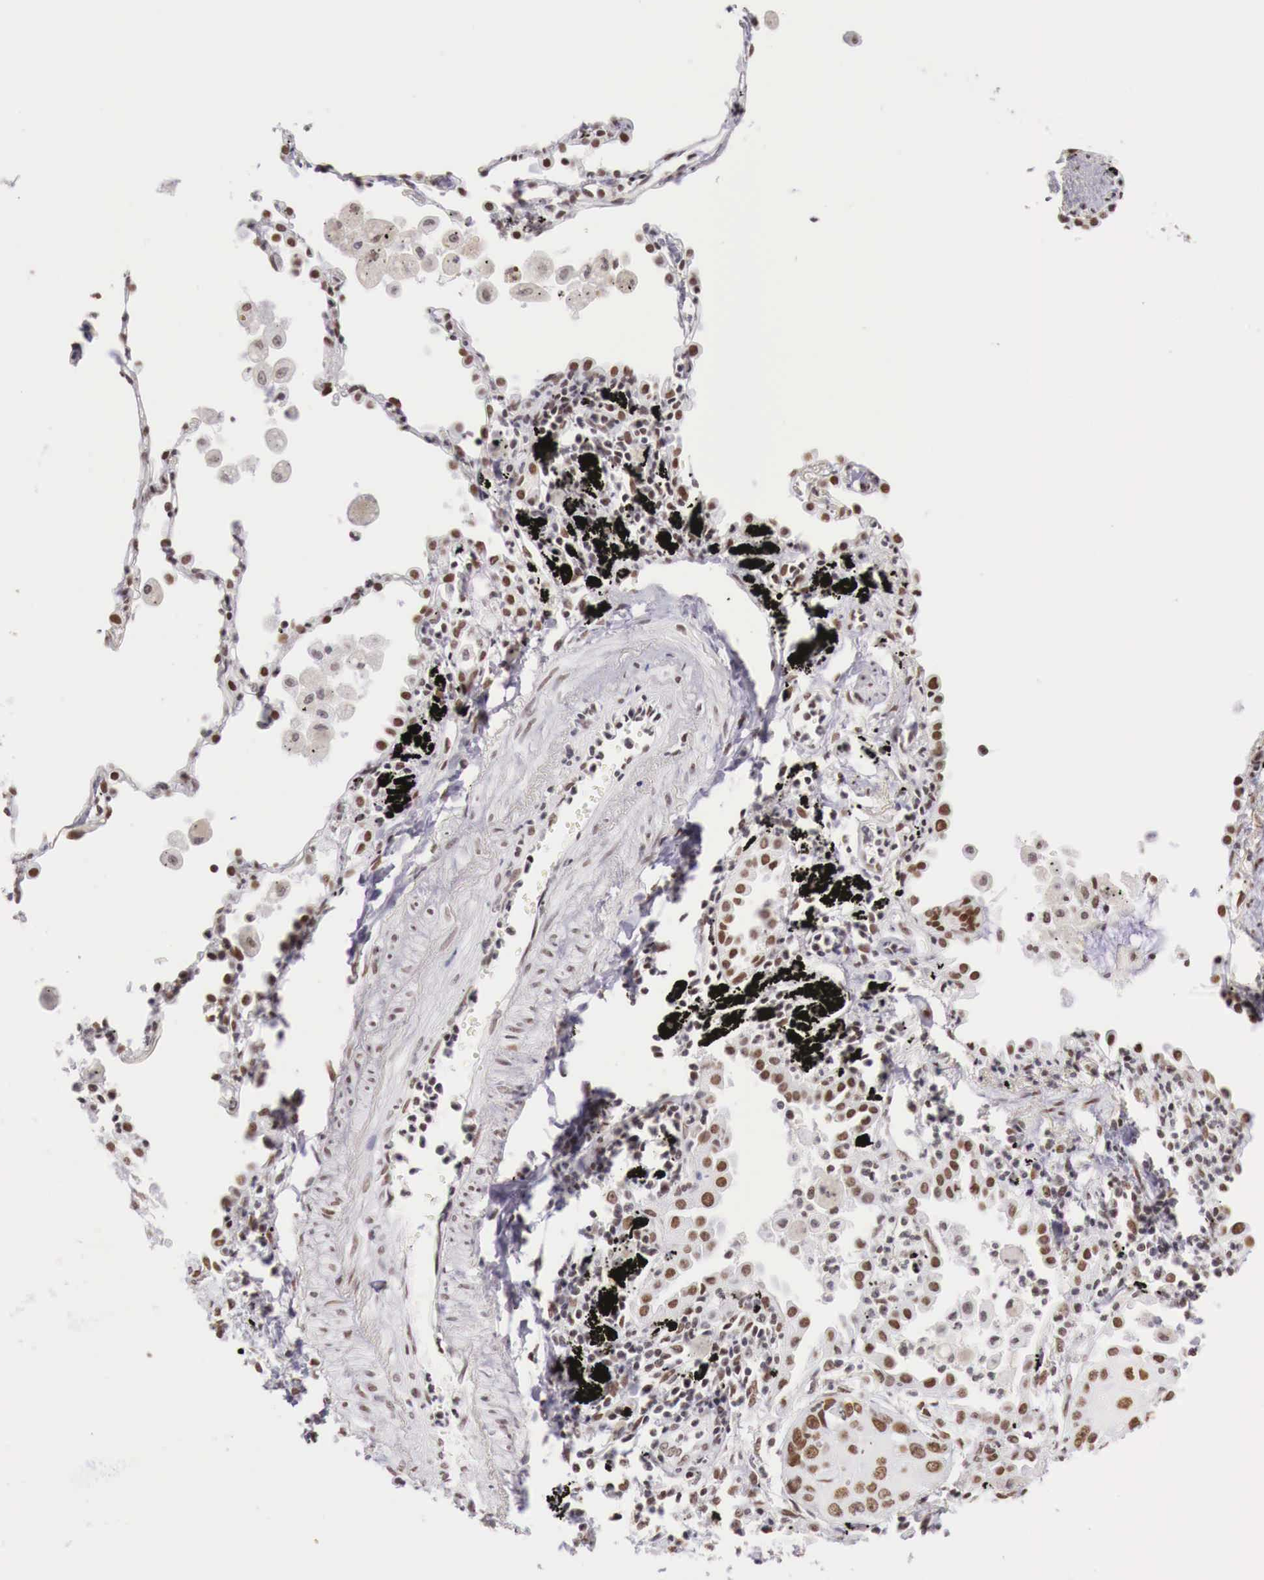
{"staining": {"intensity": "moderate", "quantity": "25%-75%", "location": "nuclear"}, "tissue": "lung cancer", "cell_type": "Tumor cells", "image_type": "cancer", "snomed": [{"axis": "morphology", "description": "Squamous cell carcinoma, NOS"}, {"axis": "topography", "description": "Lung"}], "caption": "Immunohistochemistry of human lung squamous cell carcinoma exhibits medium levels of moderate nuclear positivity in about 25%-75% of tumor cells.", "gene": "PHF14", "patient": {"sex": "male", "age": 71}}